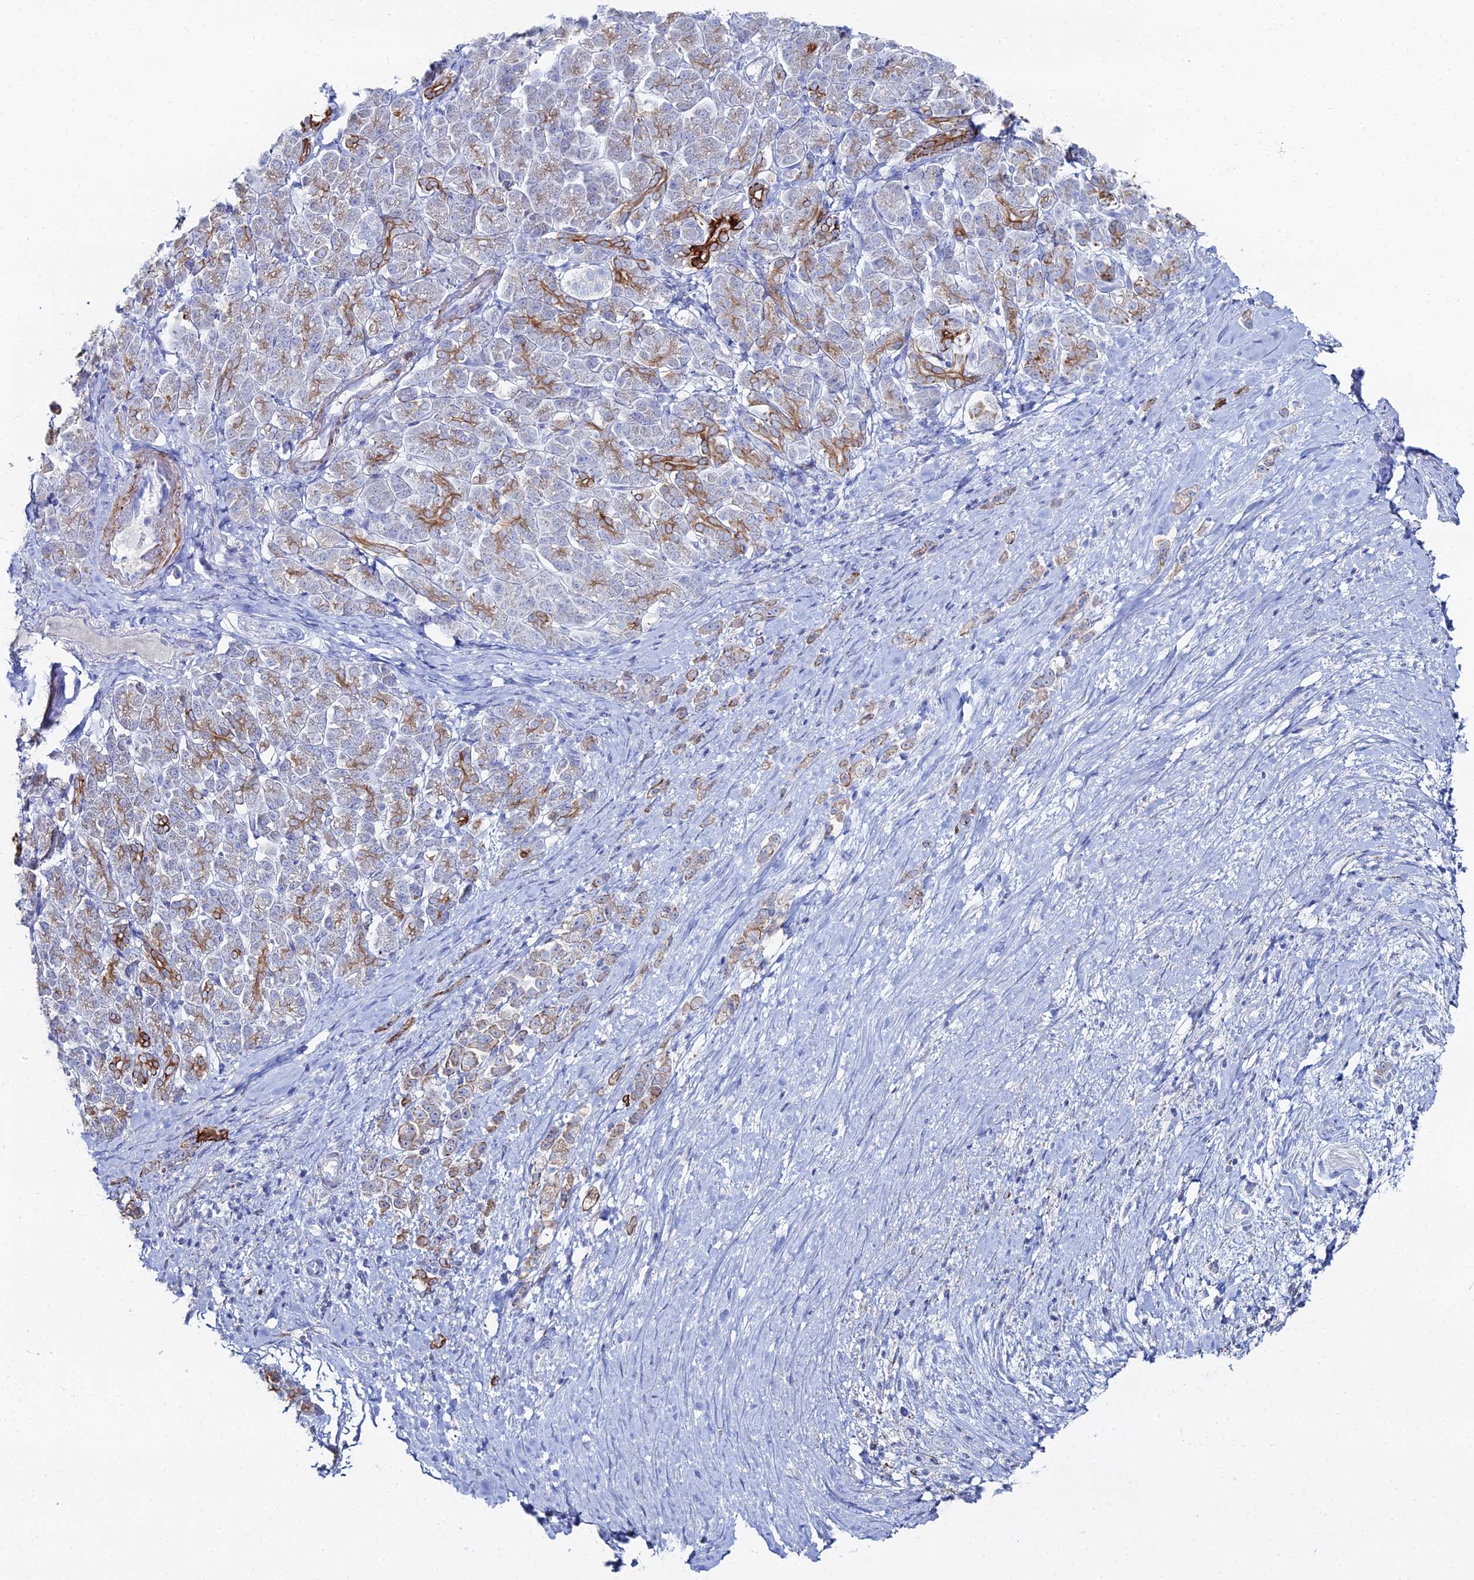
{"staining": {"intensity": "moderate", "quantity": "25%-75%", "location": "cytoplasmic/membranous"}, "tissue": "pancreatic cancer", "cell_type": "Tumor cells", "image_type": "cancer", "snomed": [{"axis": "morphology", "description": "Normal tissue, NOS"}, {"axis": "morphology", "description": "Adenocarcinoma, NOS"}, {"axis": "topography", "description": "Pancreas"}], "caption": "A high-resolution photomicrograph shows IHC staining of pancreatic adenocarcinoma, which shows moderate cytoplasmic/membranous positivity in about 25%-75% of tumor cells. The staining was performed using DAB (3,3'-diaminobenzidine), with brown indicating positive protein expression. Nuclei are stained blue with hematoxylin.", "gene": "DHX34", "patient": {"sex": "female", "age": 64}}